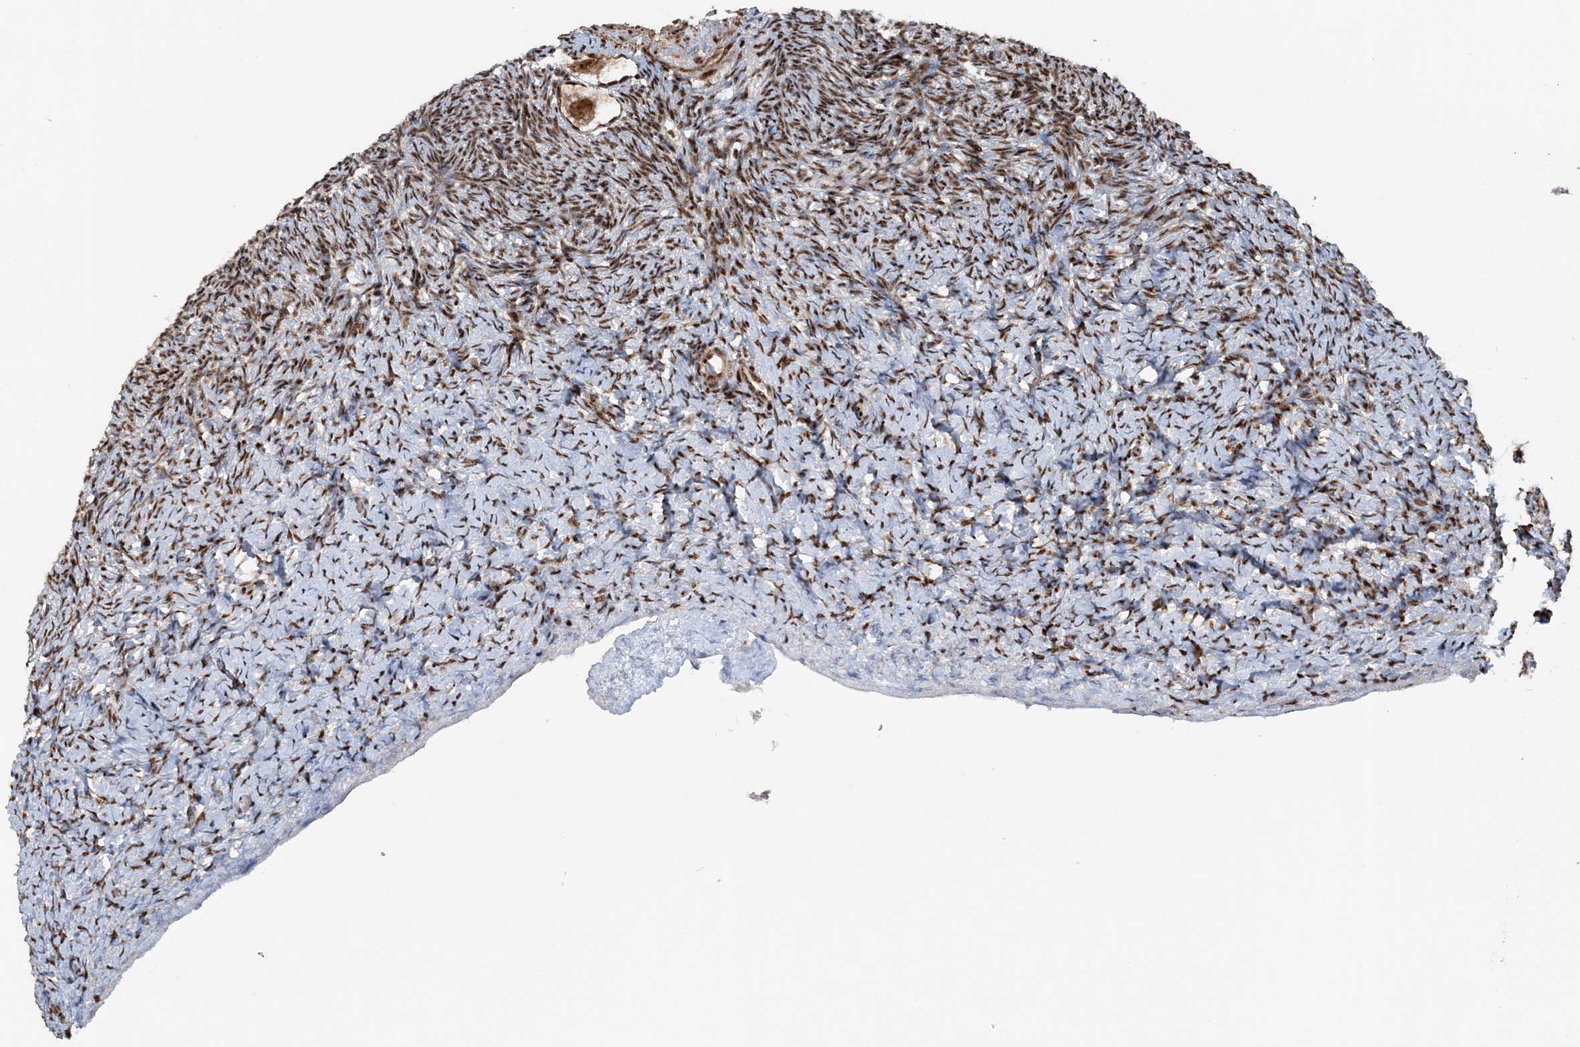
{"staining": {"intensity": "moderate", "quantity": ">75%", "location": "nuclear"}, "tissue": "ovary", "cell_type": "Follicle cells", "image_type": "normal", "snomed": [{"axis": "morphology", "description": "Normal tissue, NOS"}, {"axis": "topography", "description": "Ovary"}], "caption": "DAB (3,3'-diaminobenzidine) immunohistochemical staining of unremarkable human ovary exhibits moderate nuclear protein positivity in about >75% of follicle cells. (DAB (3,3'-diaminobenzidine) IHC with brightfield microscopy, high magnification).", "gene": "EXOSC8", "patient": {"sex": "female", "age": 34}}